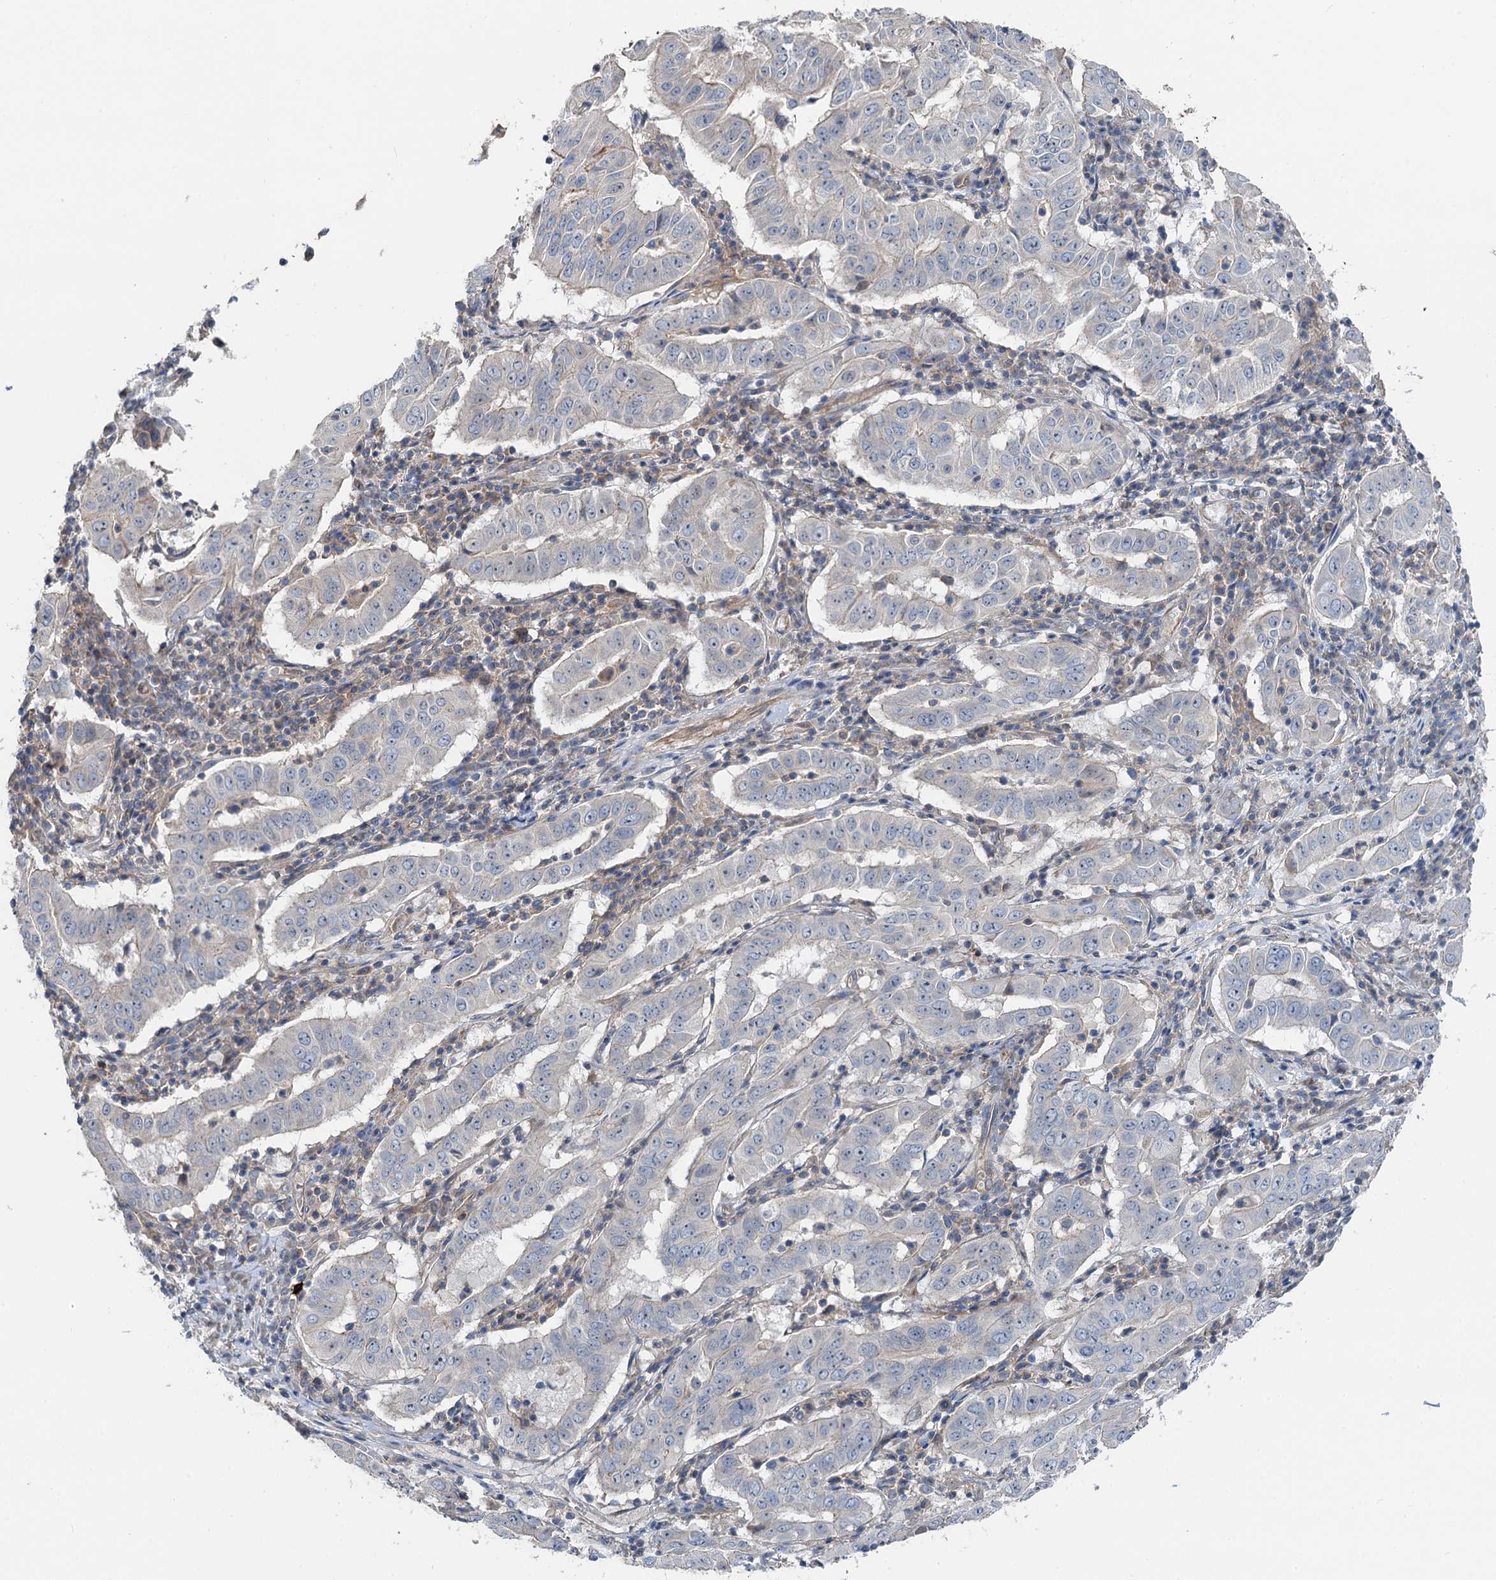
{"staining": {"intensity": "negative", "quantity": "none", "location": "none"}, "tissue": "pancreatic cancer", "cell_type": "Tumor cells", "image_type": "cancer", "snomed": [{"axis": "morphology", "description": "Adenocarcinoma, NOS"}, {"axis": "topography", "description": "Pancreas"}], "caption": "A photomicrograph of pancreatic adenocarcinoma stained for a protein exhibits no brown staining in tumor cells. (Brightfield microscopy of DAB (3,3'-diaminobenzidine) immunohistochemistry at high magnification).", "gene": "ANKRD26", "patient": {"sex": "male", "age": 63}}